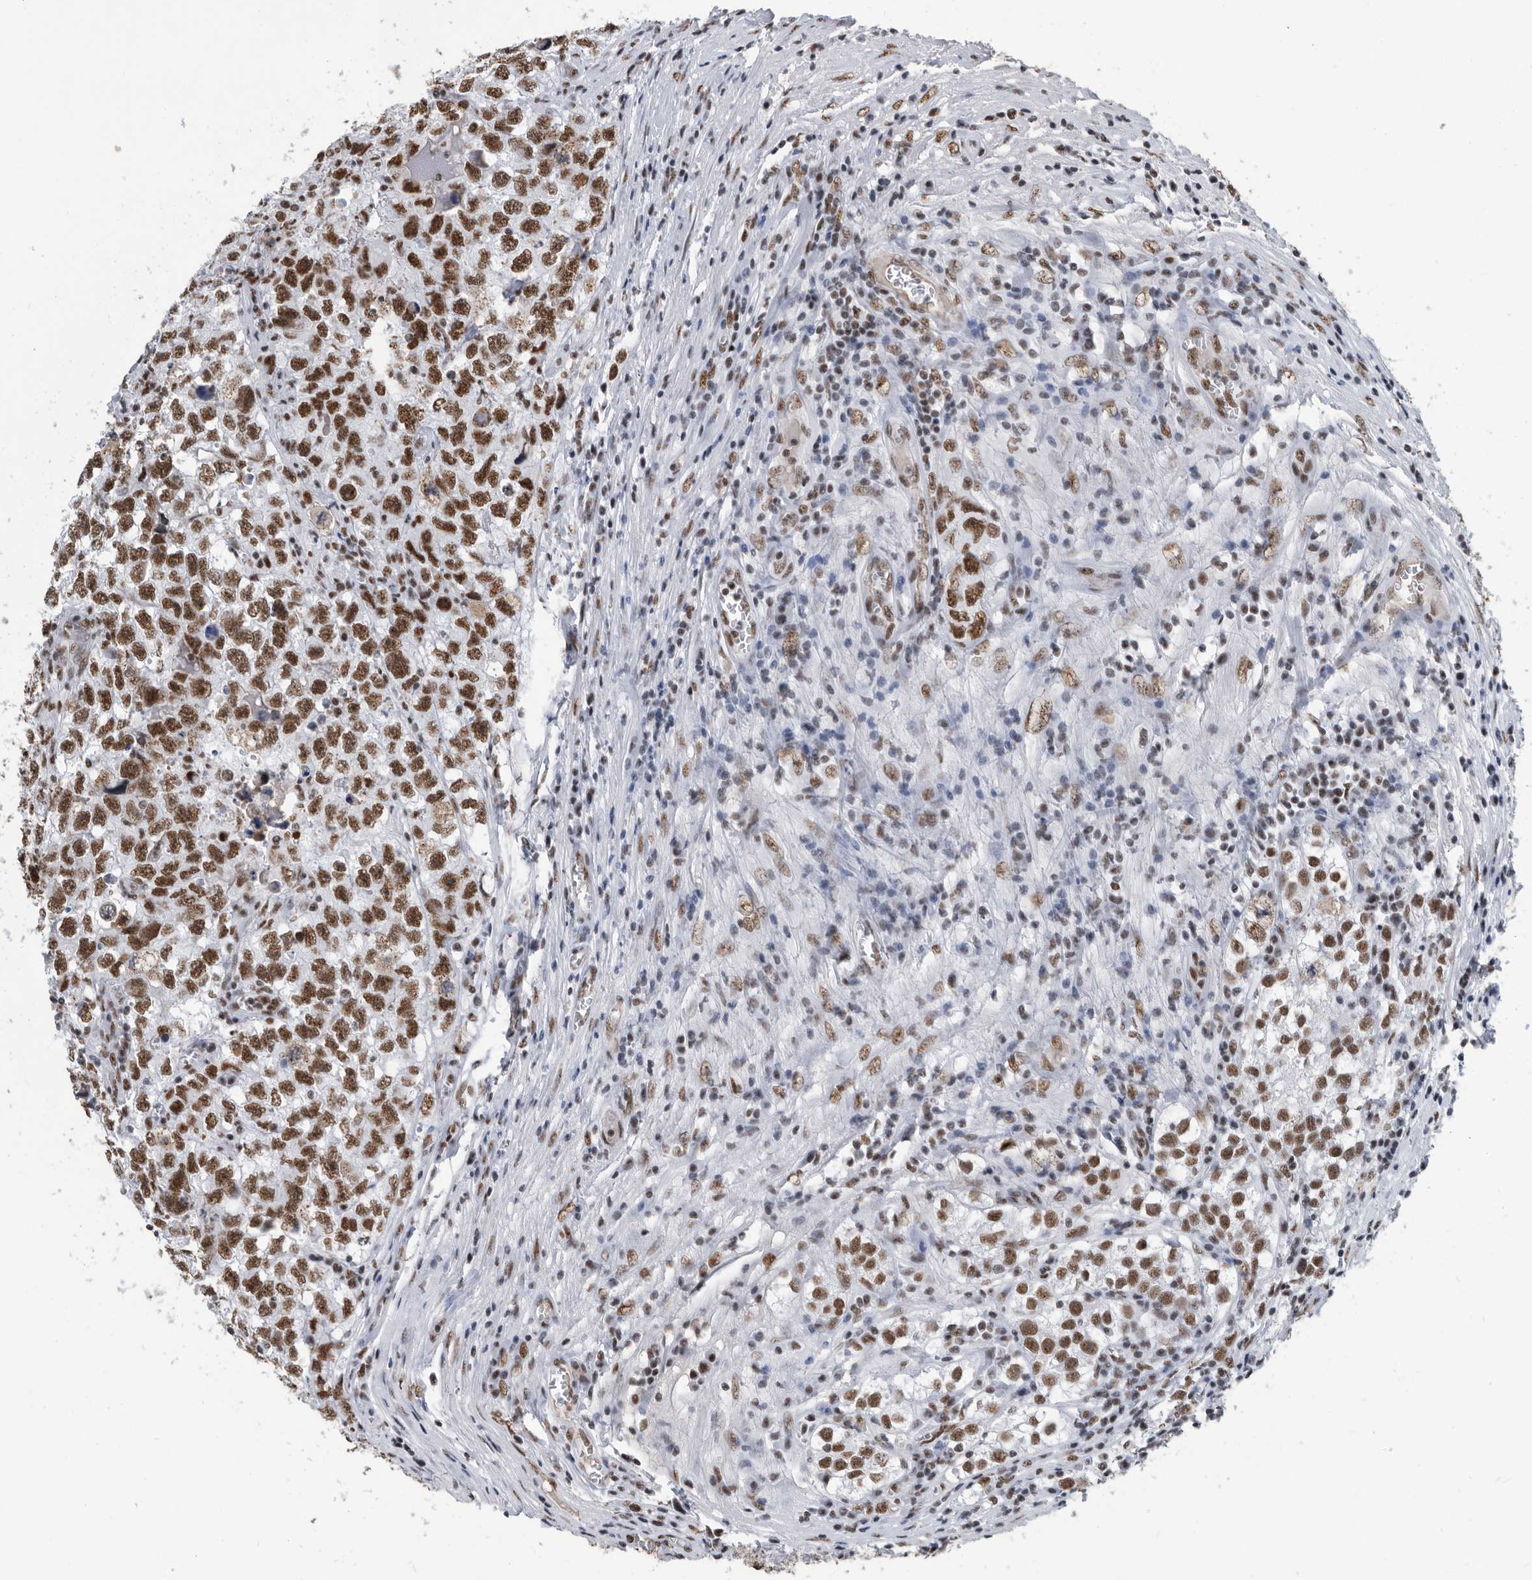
{"staining": {"intensity": "strong", "quantity": ">75%", "location": "nuclear"}, "tissue": "testis cancer", "cell_type": "Tumor cells", "image_type": "cancer", "snomed": [{"axis": "morphology", "description": "Seminoma, NOS"}, {"axis": "morphology", "description": "Carcinoma, Embryonal, NOS"}, {"axis": "topography", "description": "Testis"}], "caption": "Tumor cells display high levels of strong nuclear expression in approximately >75% of cells in testis cancer. The staining is performed using DAB brown chromogen to label protein expression. The nuclei are counter-stained blue using hematoxylin.", "gene": "SF3A1", "patient": {"sex": "male", "age": 43}}